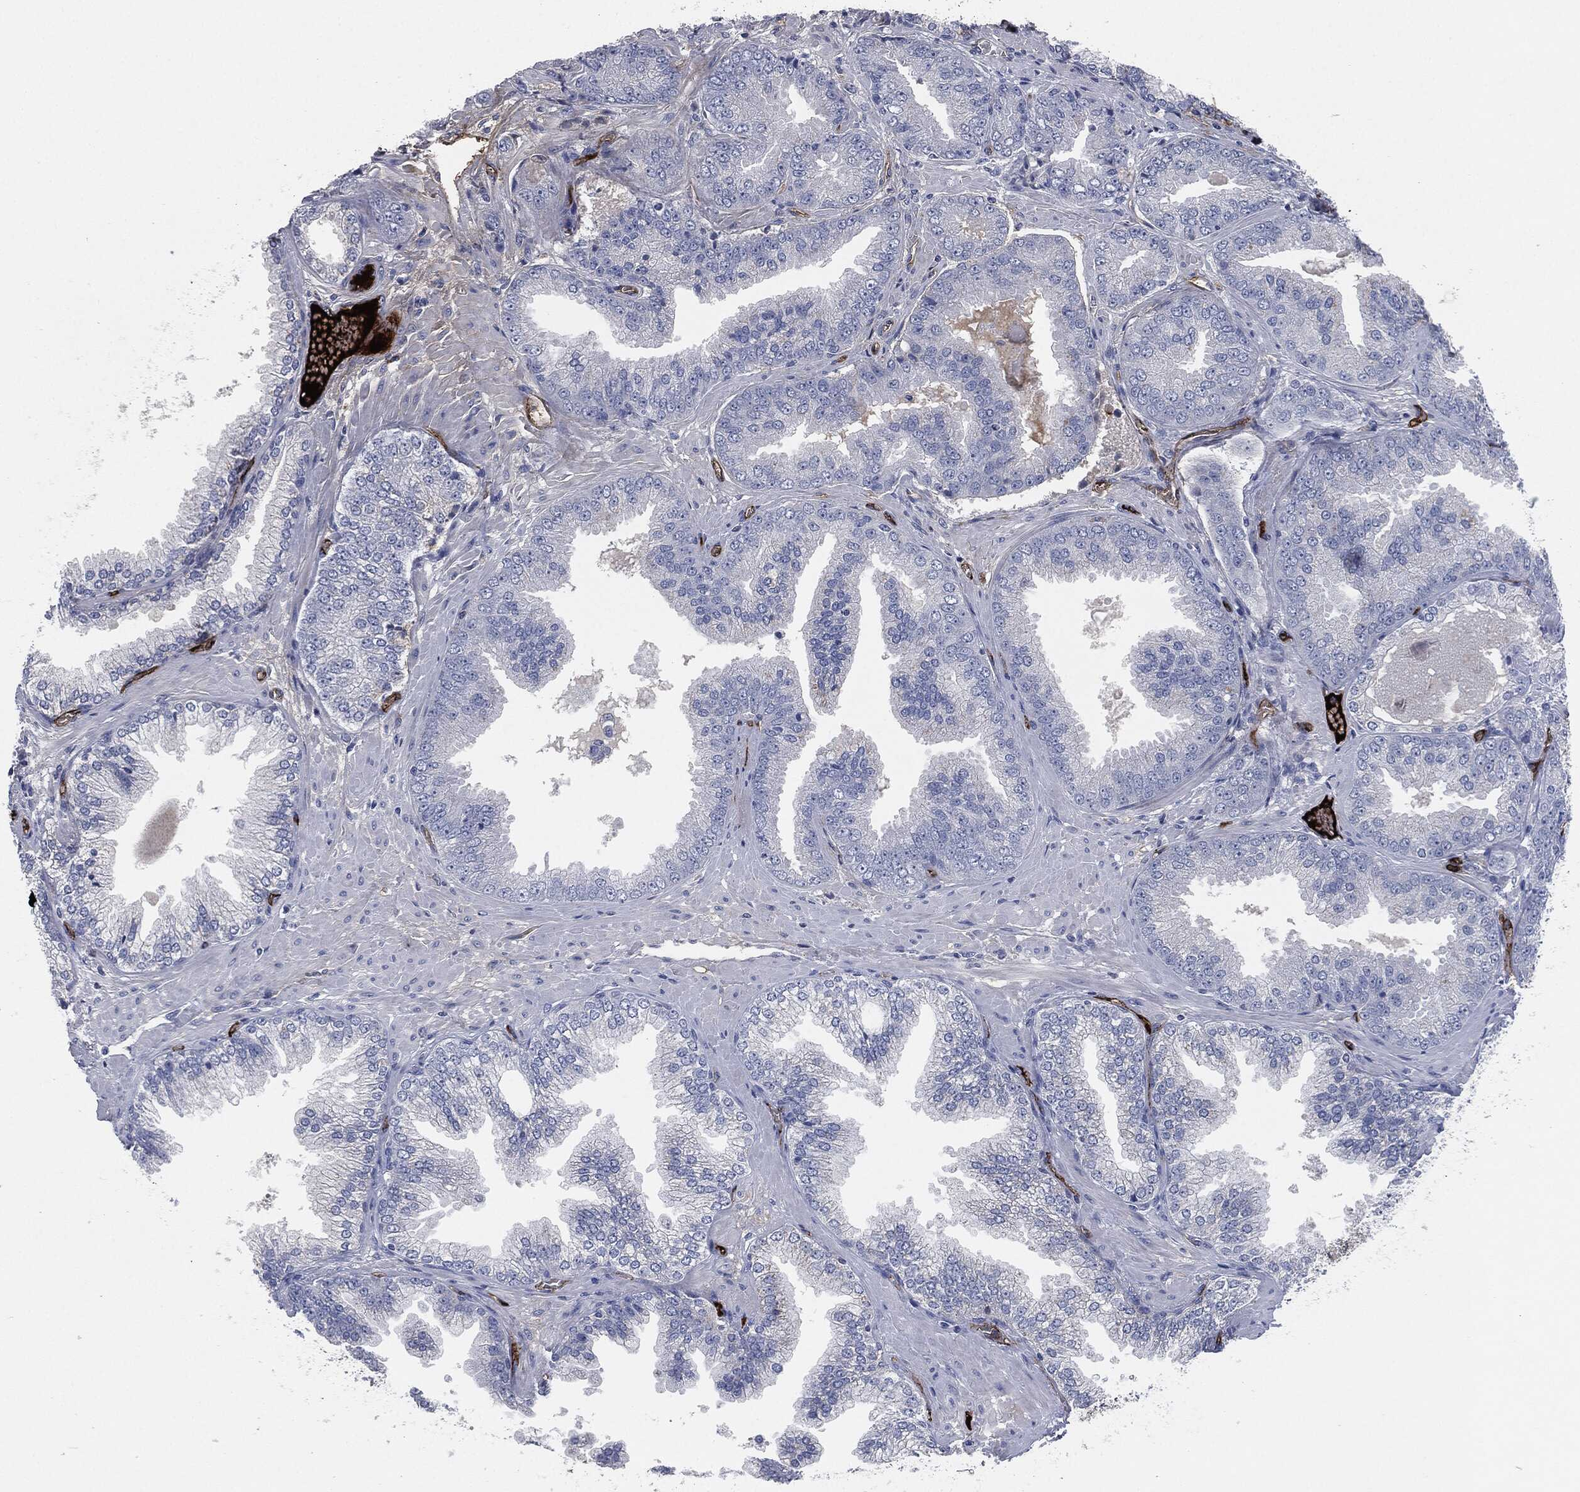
{"staining": {"intensity": "negative", "quantity": "none", "location": "none"}, "tissue": "prostate cancer", "cell_type": "Tumor cells", "image_type": "cancer", "snomed": [{"axis": "morphology", "description": "Adenocarcinoma, Low grade"}, {"axis": "topography", "description": "Prostate"}], "caption": "Image shows no significant protein positivity in tumor cells of prostate cancer. (DAB (3,3'-diaminobenzidine) immunohistochemistry (IHC), high magnification).", "gene": "APOB", "patient": {"sex": "male", "age": 72}}